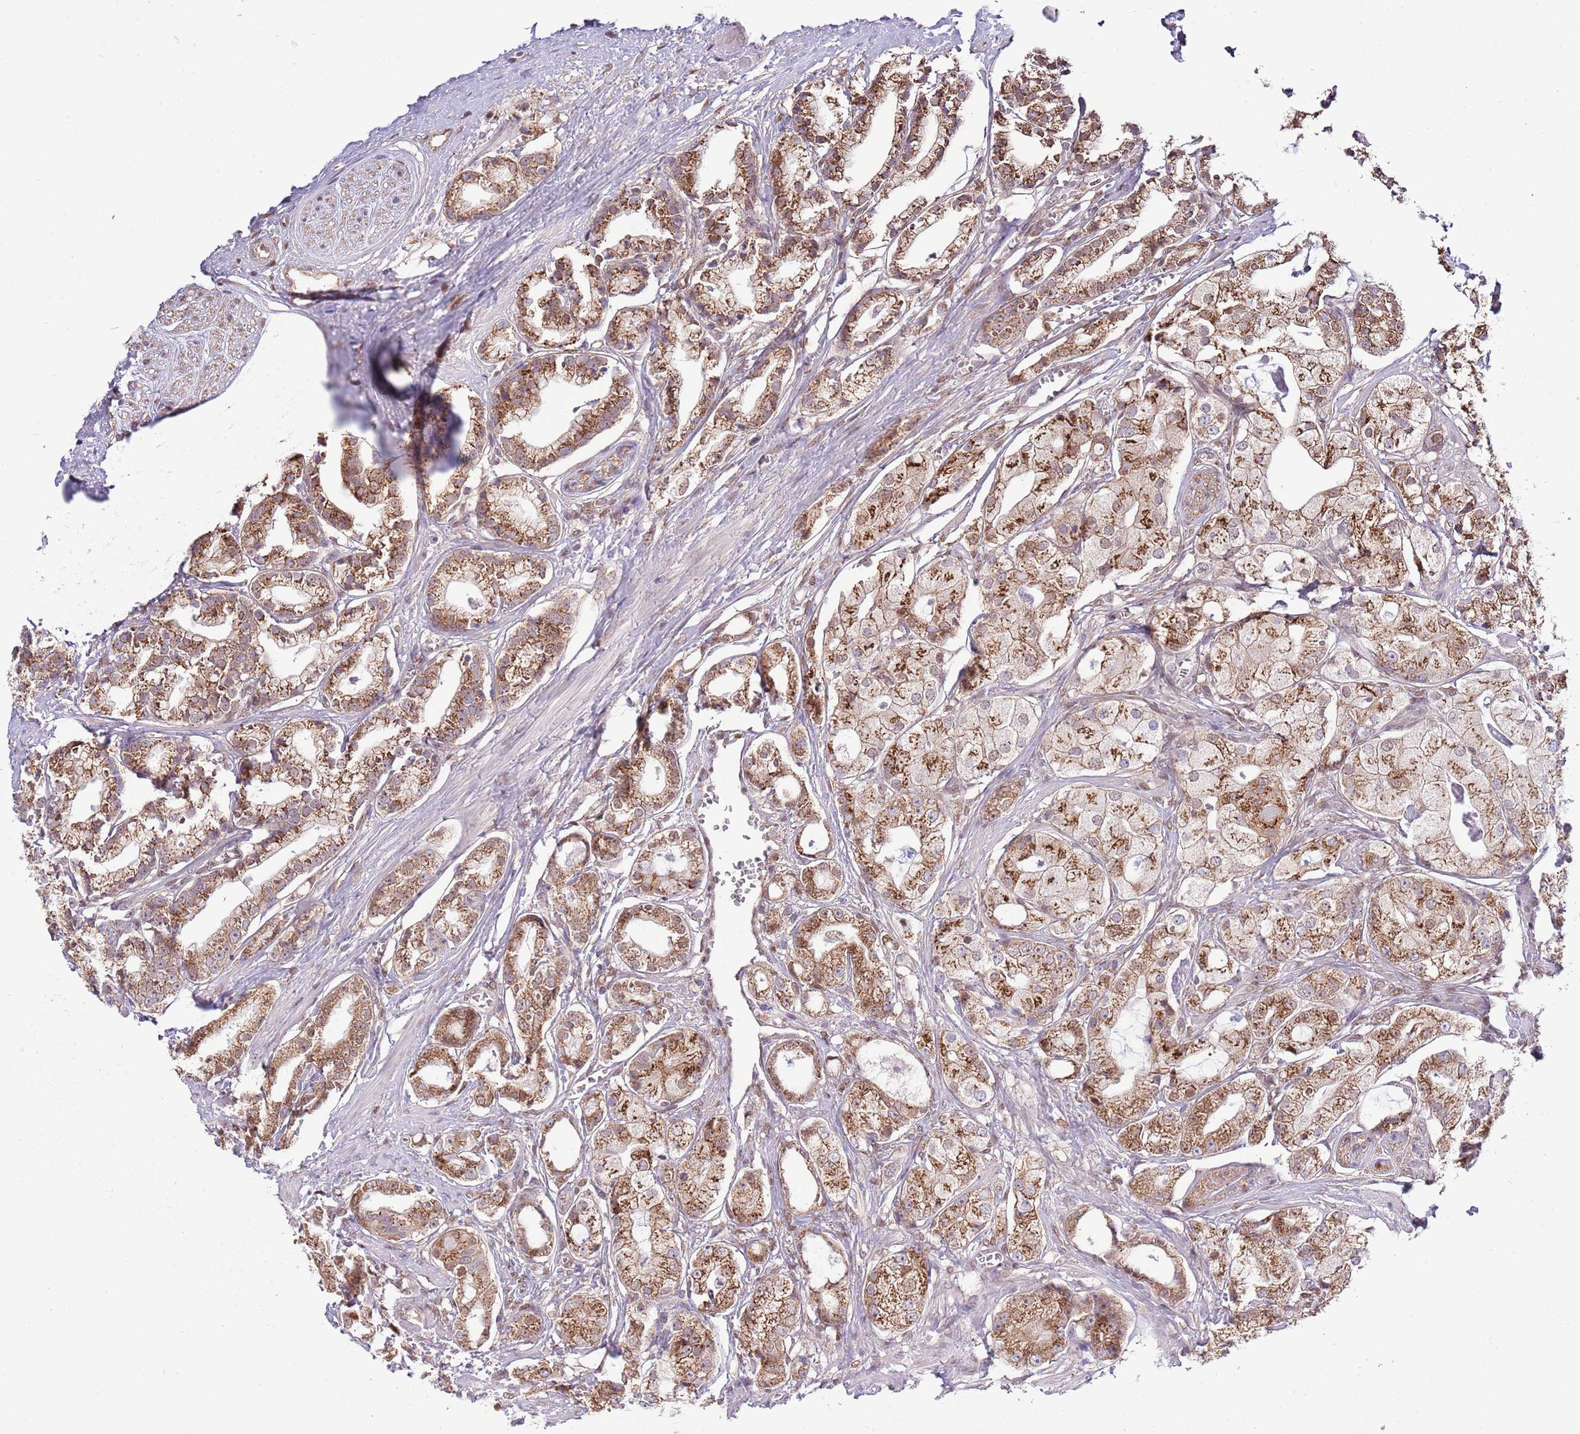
{"staining": {"intensity": "strong", "quantity": ">75%", "location": "cytoplasmic/membranous,nuclear"}, "tissue": "prostate cancer", "cell_type": "Tumor cells", "image_type": "cancer", "snomed": [{"axis": "morphology", "description": "Adenocarcinoma, High grade"}, {"axis": "topography", "description": "Prostate"}], "caption": "Immunohistochemistry of human prostate cancer (high-grade adenocarcinoma) demonstrates high levels of strong cytoplasmic/membranous and nuclear positivity in approximately >75% of tumor cells.", "gene": "ARL2BP", "patient": {"sex": "male", "age": 71}}